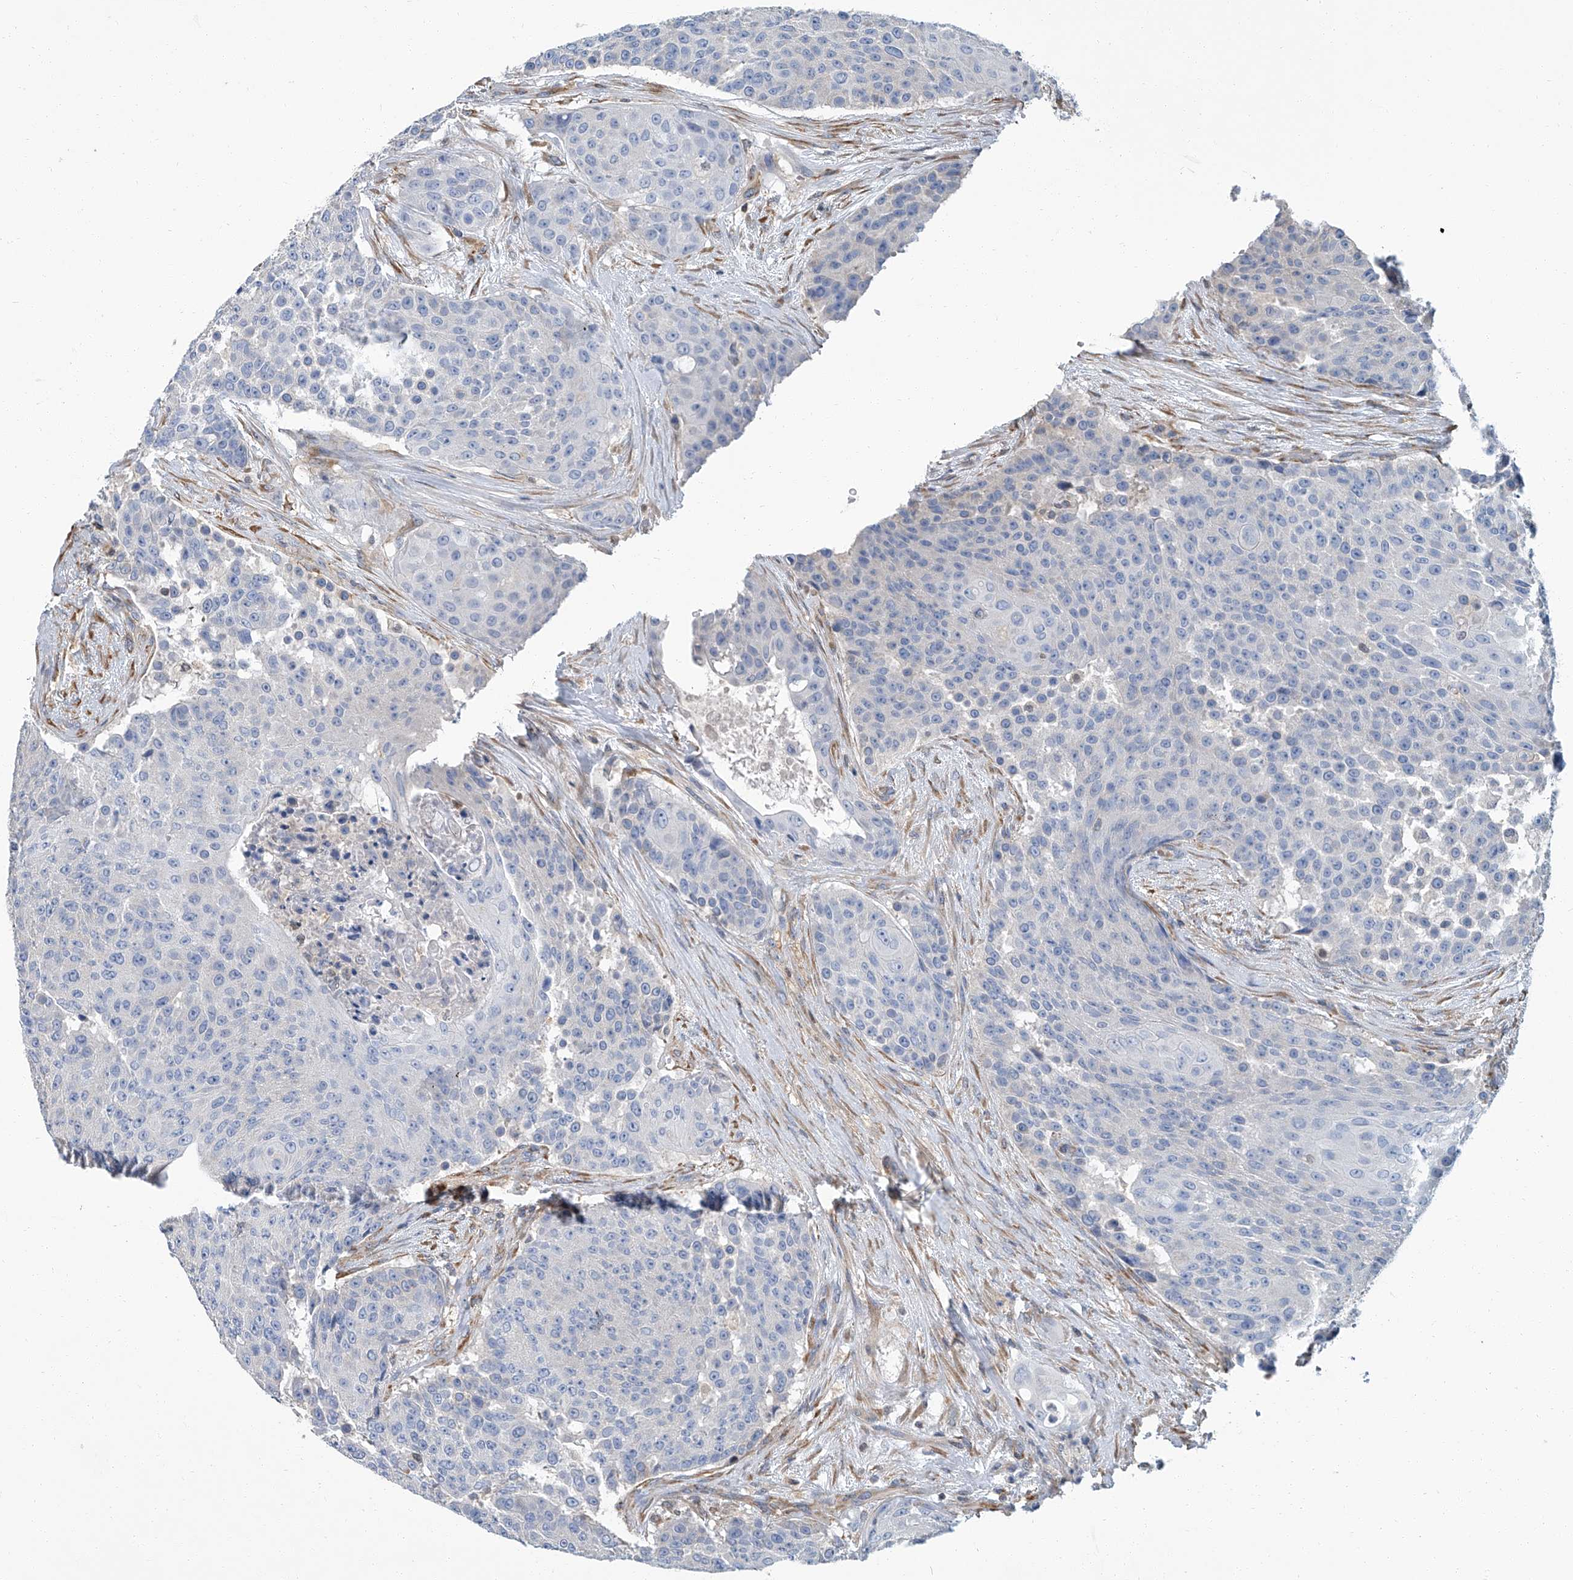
{"staining": {"intensity": "negative", "quantity": "none", "location": "none"}, "tissue": "urothelial cancer", "cell_type": "Tumor cells", "image_type": "cancer", "snomed": [{"axis": "morphology", "description": "Urothelial carcinoma, High grade"}, {"axis": "topography", "description": "Urinary bladder"}], "caption": "A high-resolution image shows immunohistochemistry (IHC) staining of high-grade urothelial carcinoma, which exhibits no significant expression in tumor cells.", "gene": "PSMB10", "patient": {"sex": "female", "age": 63}}